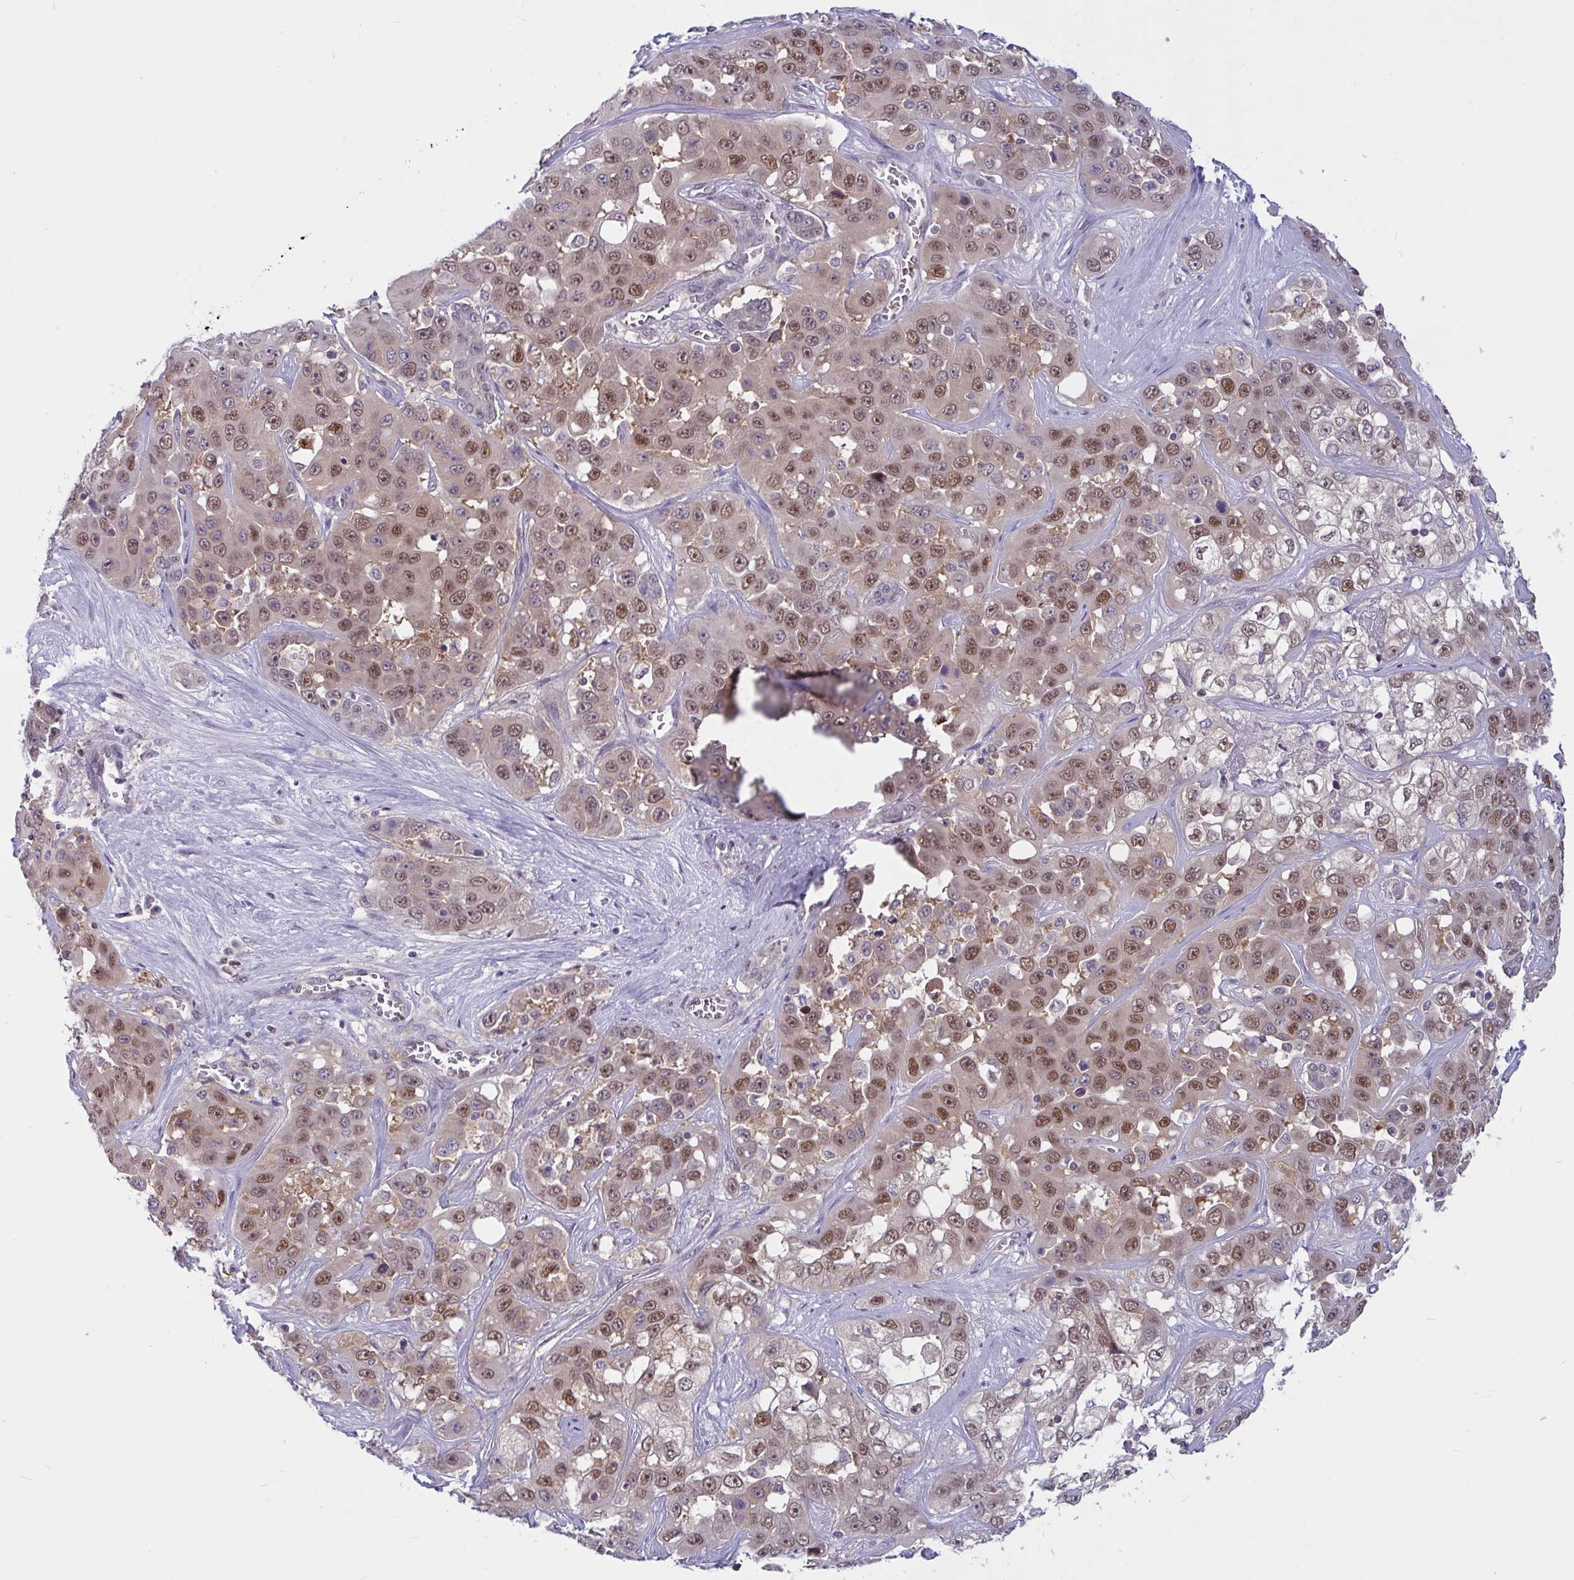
{"staining": {"intensity": "moderate", "quantity": ">75%", "location": "nuclear"}, "tissue": "liver cancer", "cell_type": "Tumor cells", "image_type": "cancer", "snomed": [{"axis": "morphology", "description": "Cholangiocarcinoma"}, {"axis": "topography", "description": "Liver"}], "caption": "There is medium levels of moderate nuclear expression in tumor cells of liver cancer (cholangiocarcinoma), as demonstrated by immunohistochemical staining (brown color).", "gene": "TSN", "patient": {"sex": "female", "age": 52}}